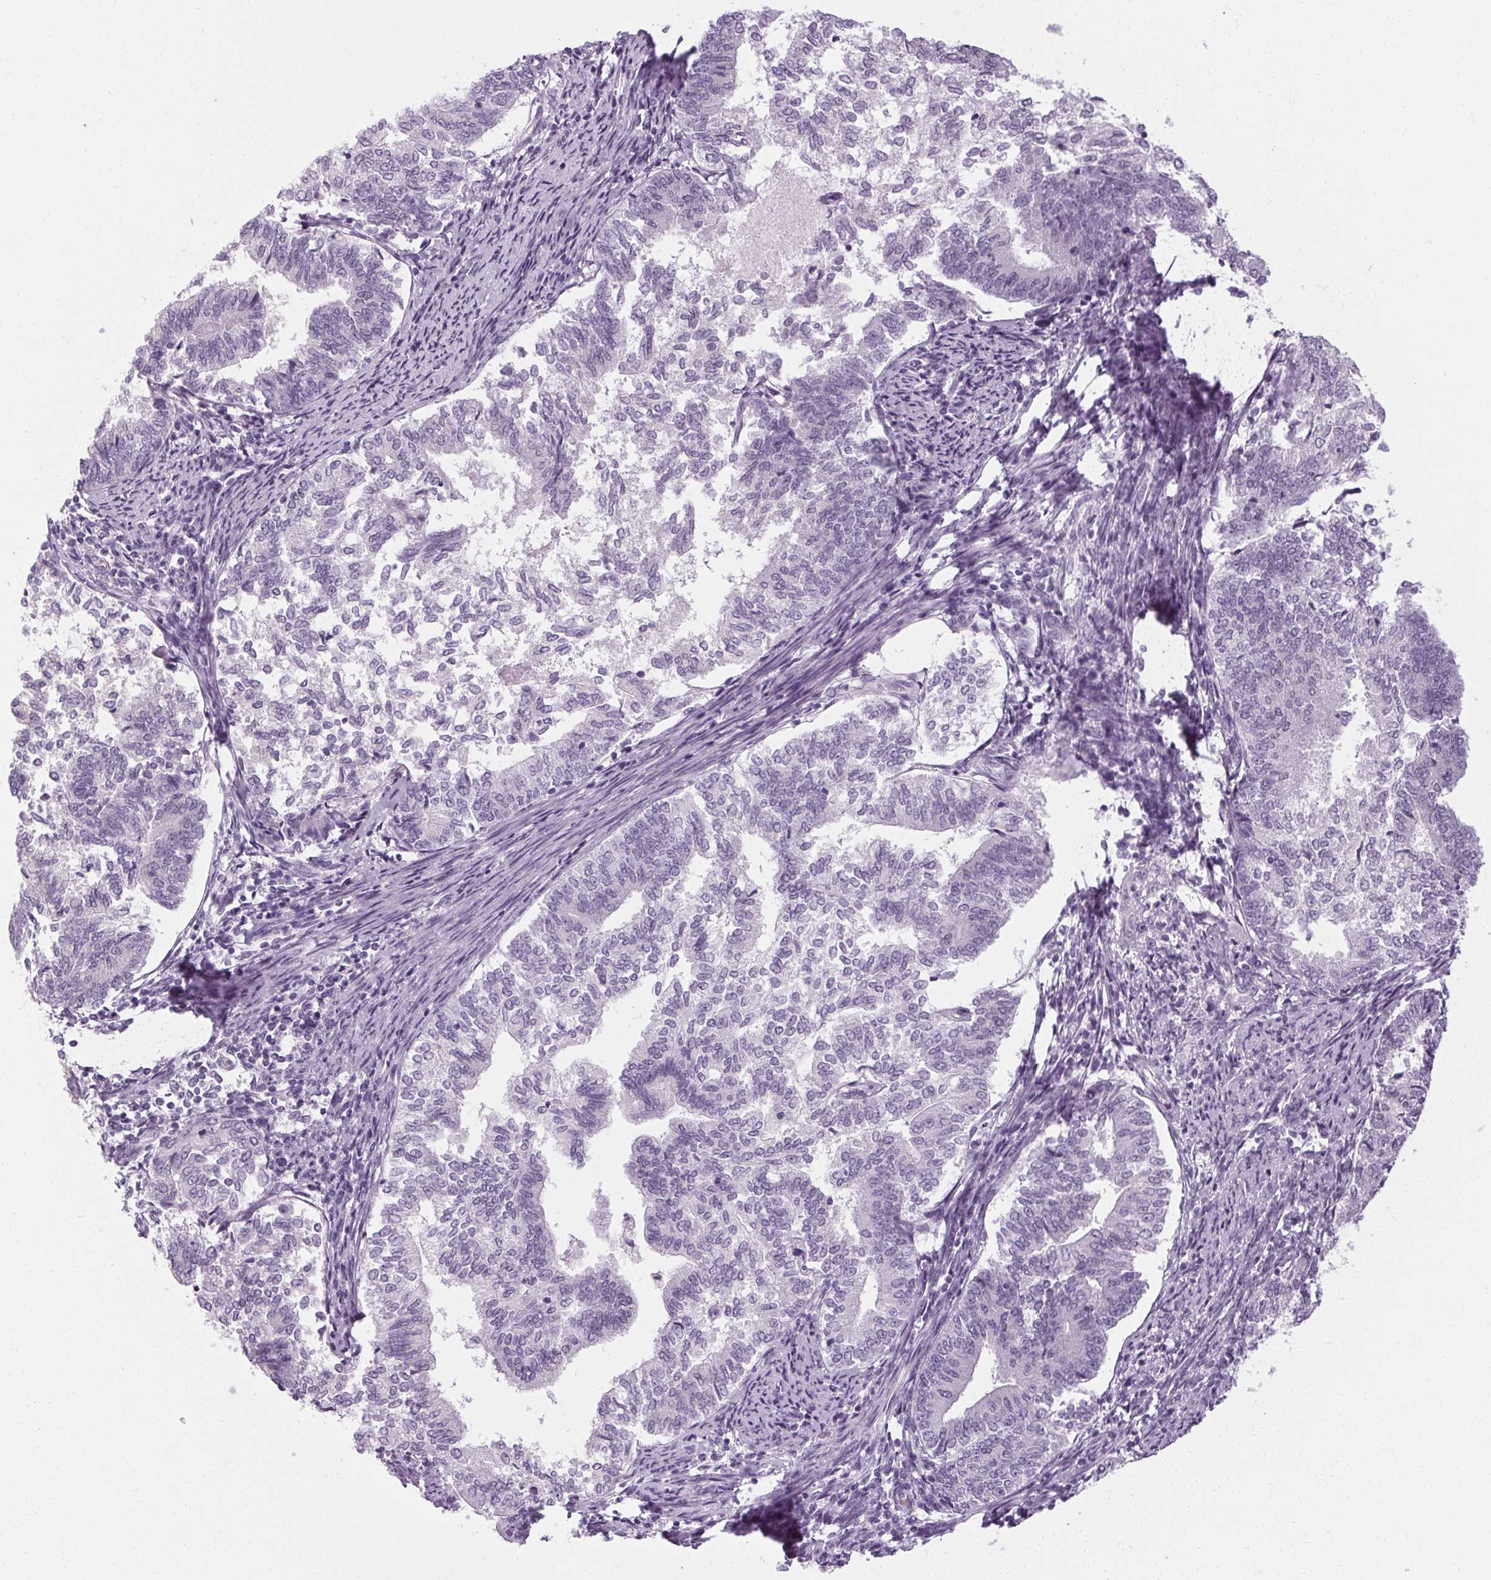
{"staining": {"intensity": "negative", "quantity": "none", "location": "none"}, "tissue": "endometrial cancer", "cell_type": "Tumor cells", "image_type": "cancer", "snomed": [{"axis": "morphology", "description": "Adenocarcinoma, NOS"}, {"axis": "topography", "description": "Endometrium"}], "caption": "Photomicrograph shows no significant protein staining in tumor cells of endometrial cancer.", "gene": "POMC", "patient": {"sex": "female", "age": 65}}